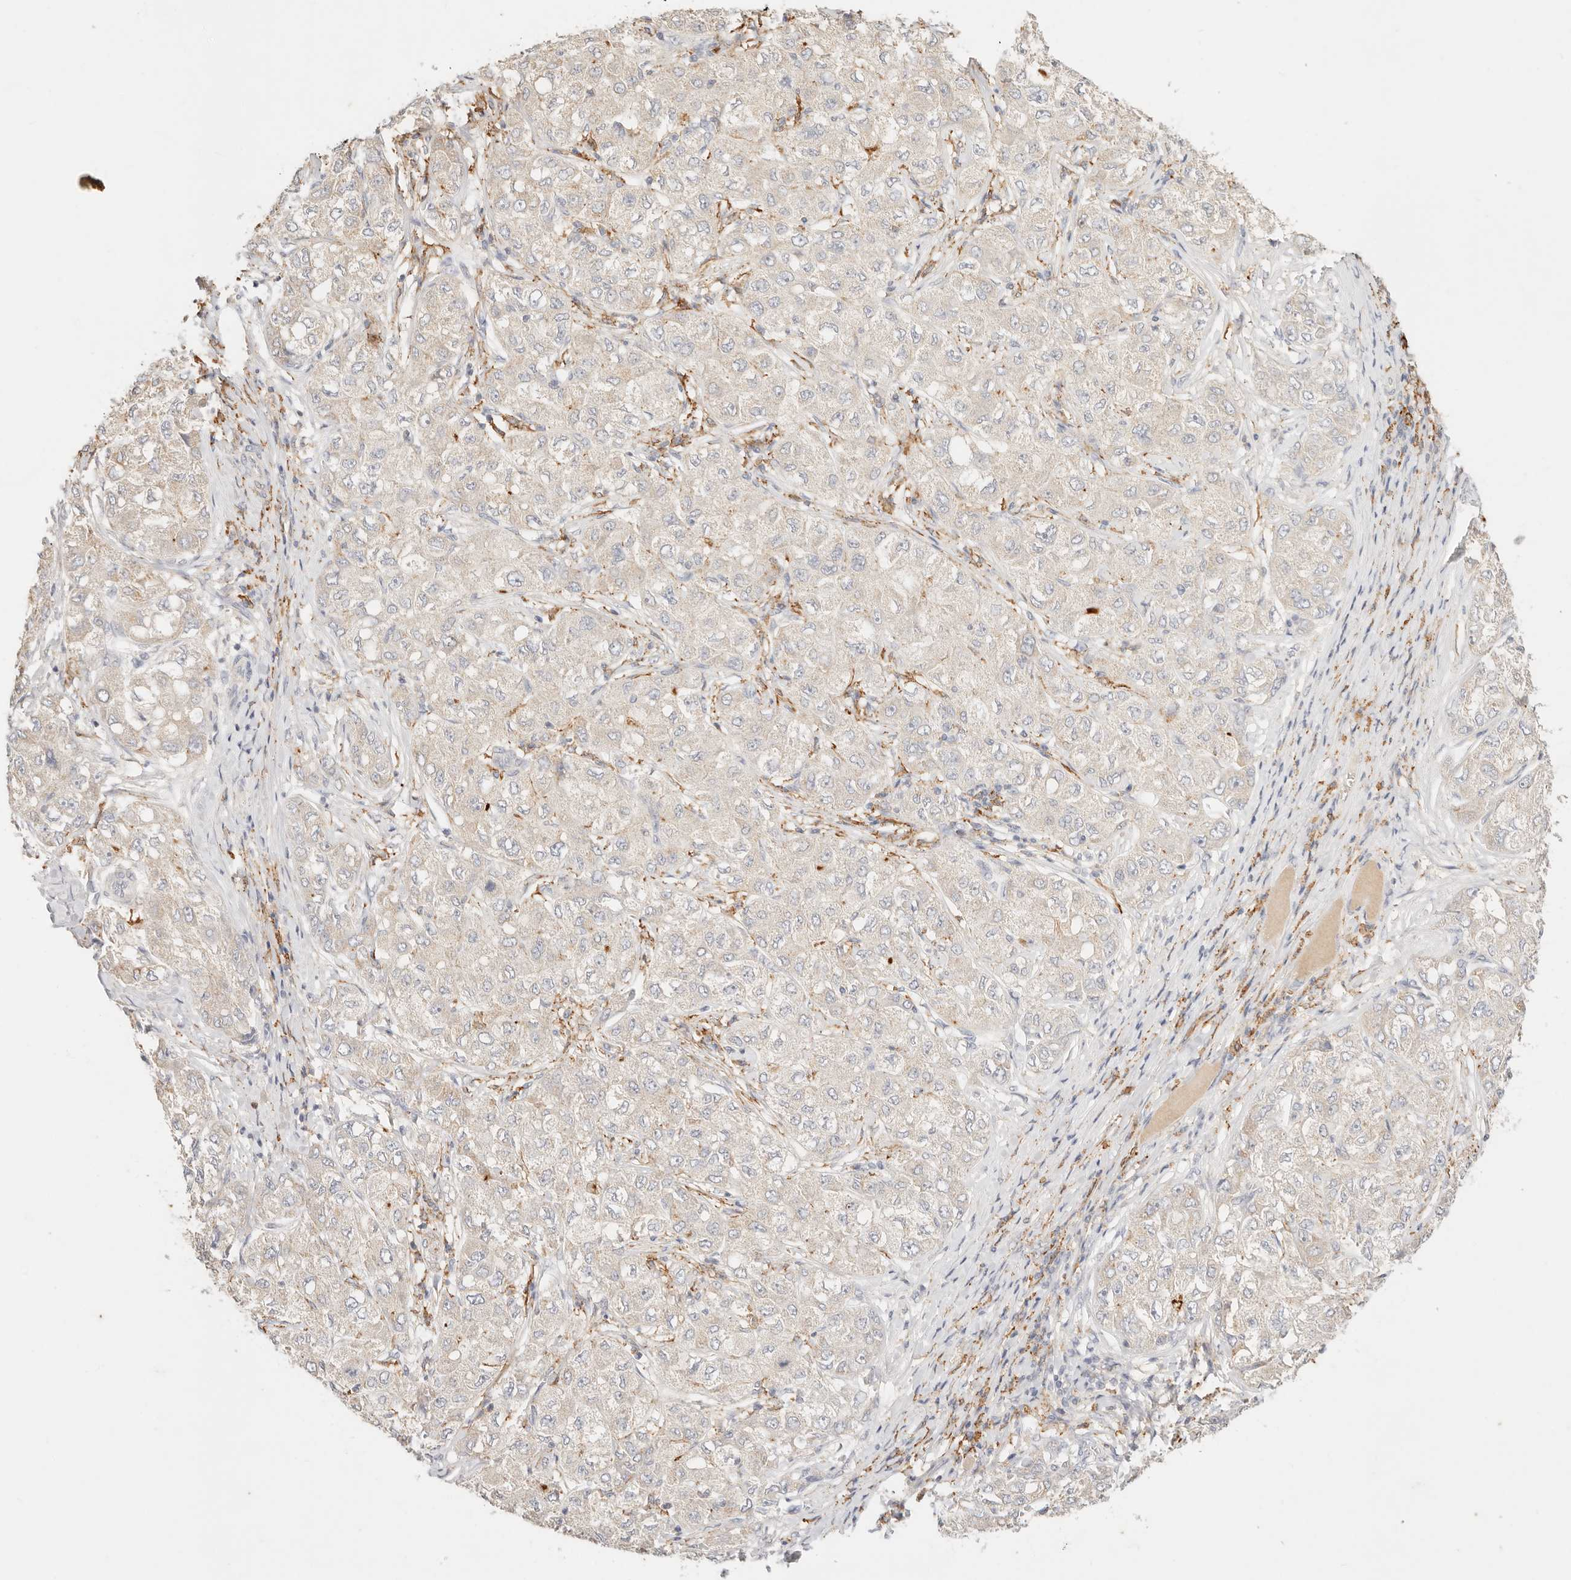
{"staining": {"intensity": "weak", "quantity": "<25%", "location": "cytoplasmic/membranous"}, "tissue": "liver cancer", "cell_type": "Tumor cells", "image_type": "cancer", "snomed": [{"axis": "morphology", "description": "Carcinoma, Hepatocellular, NOS"}, {"axis": "topography", "description": "Liver"}], "caption": "The micrograph displays no significant staining in tumor cells of liver cancer.", "gene": "HK2", "patient": {"sex": "male", "age": 80}}